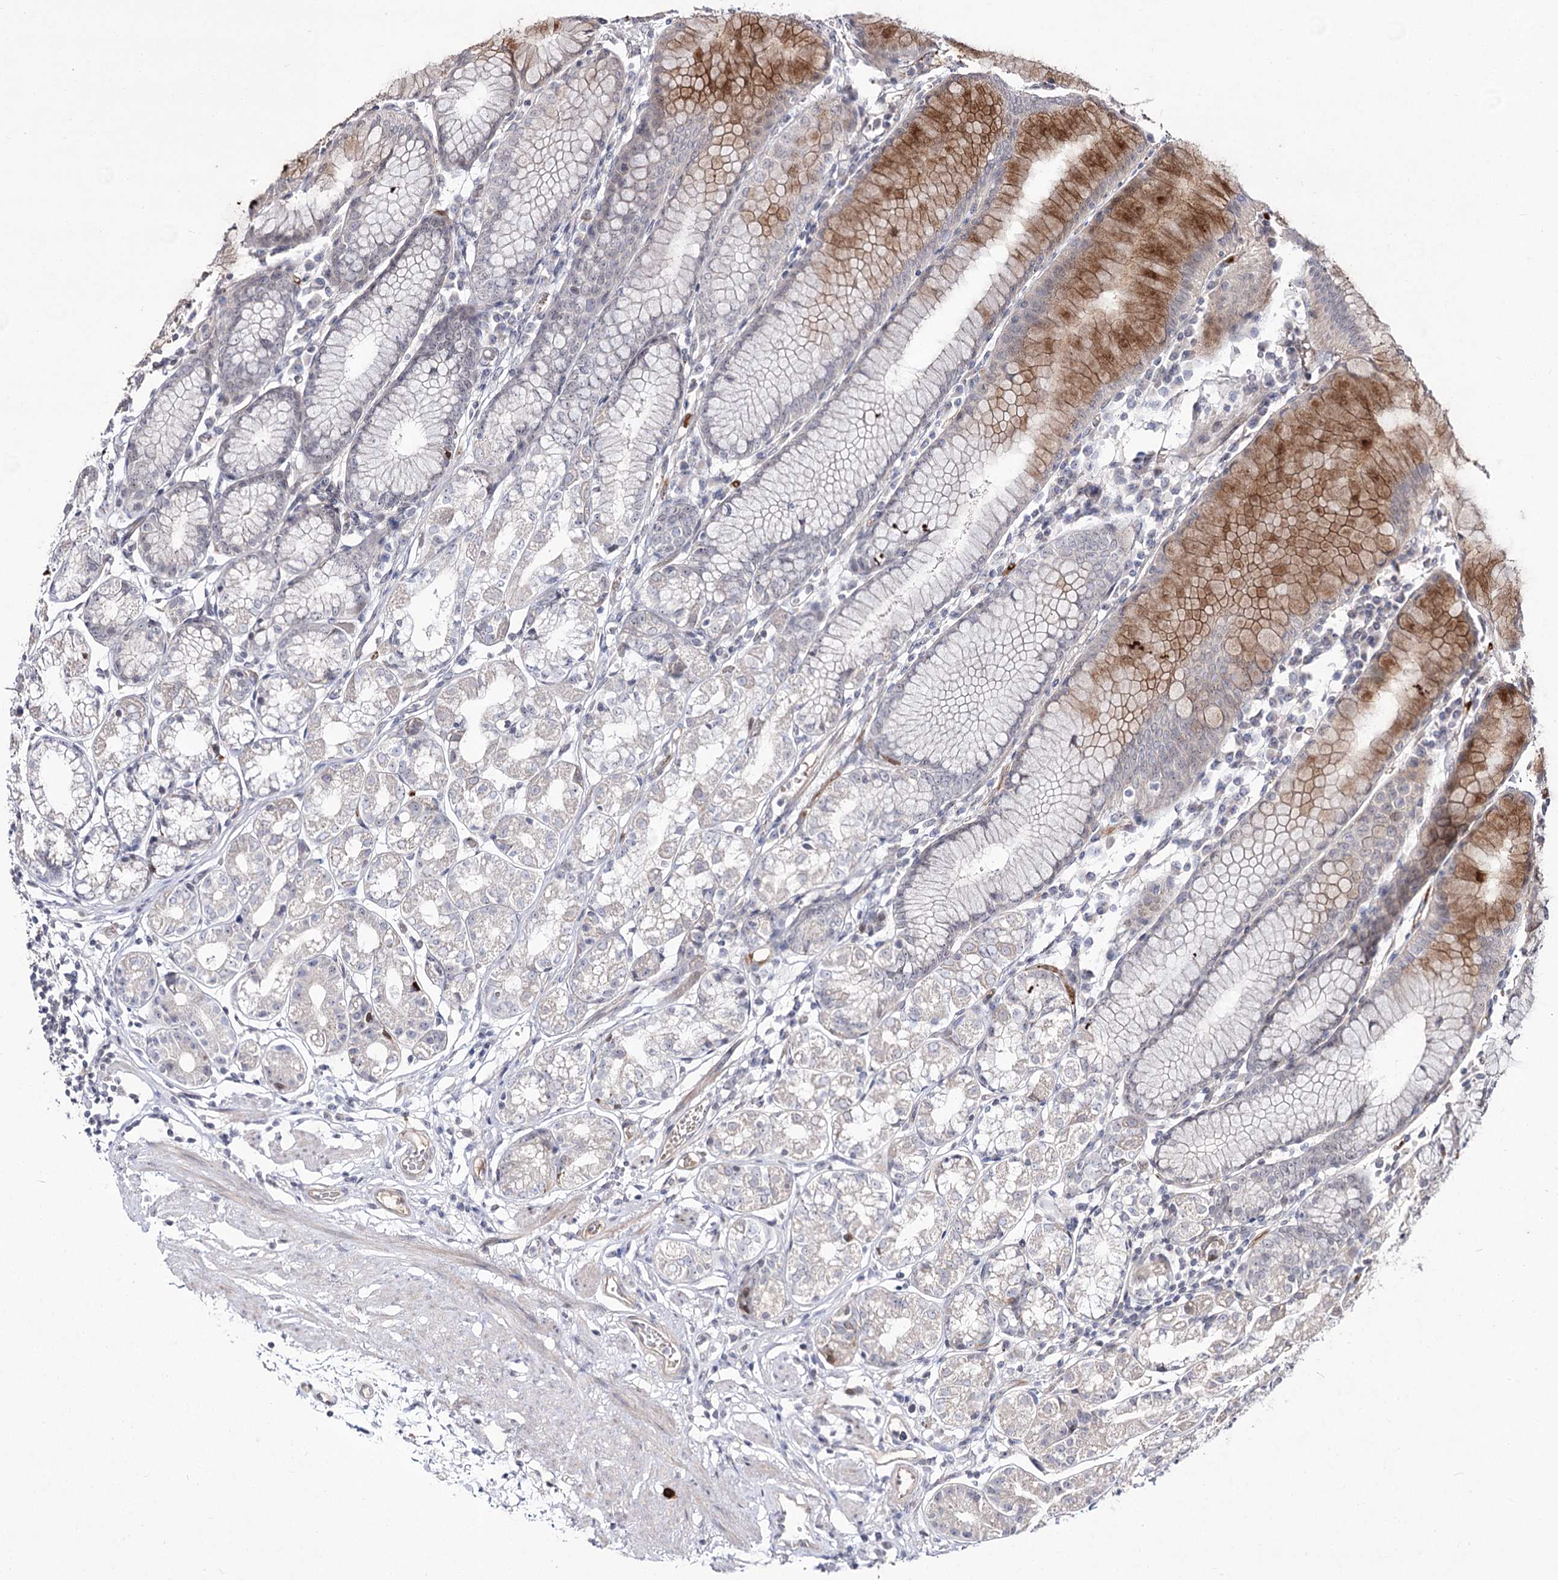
{"staining": {"intensity": "moderate", "quantity": "<25%", "location": "cytoplasmic/membranous"}, "tissue": "stomach", "cell_type": "Glandular cells", "image_type": "normal", "snomed": [{"axis": "morphology", "description": "Normal tissue, NOS"}, {"axis": "topography", "description": "Stomach"}], "caption": "Moderate cytoplasmic/membranous staining is appreciated in about <25% of glandular cells in normal stomach.", "gene": "RRP9", "patient": {"sex": "female", "age": 57}}